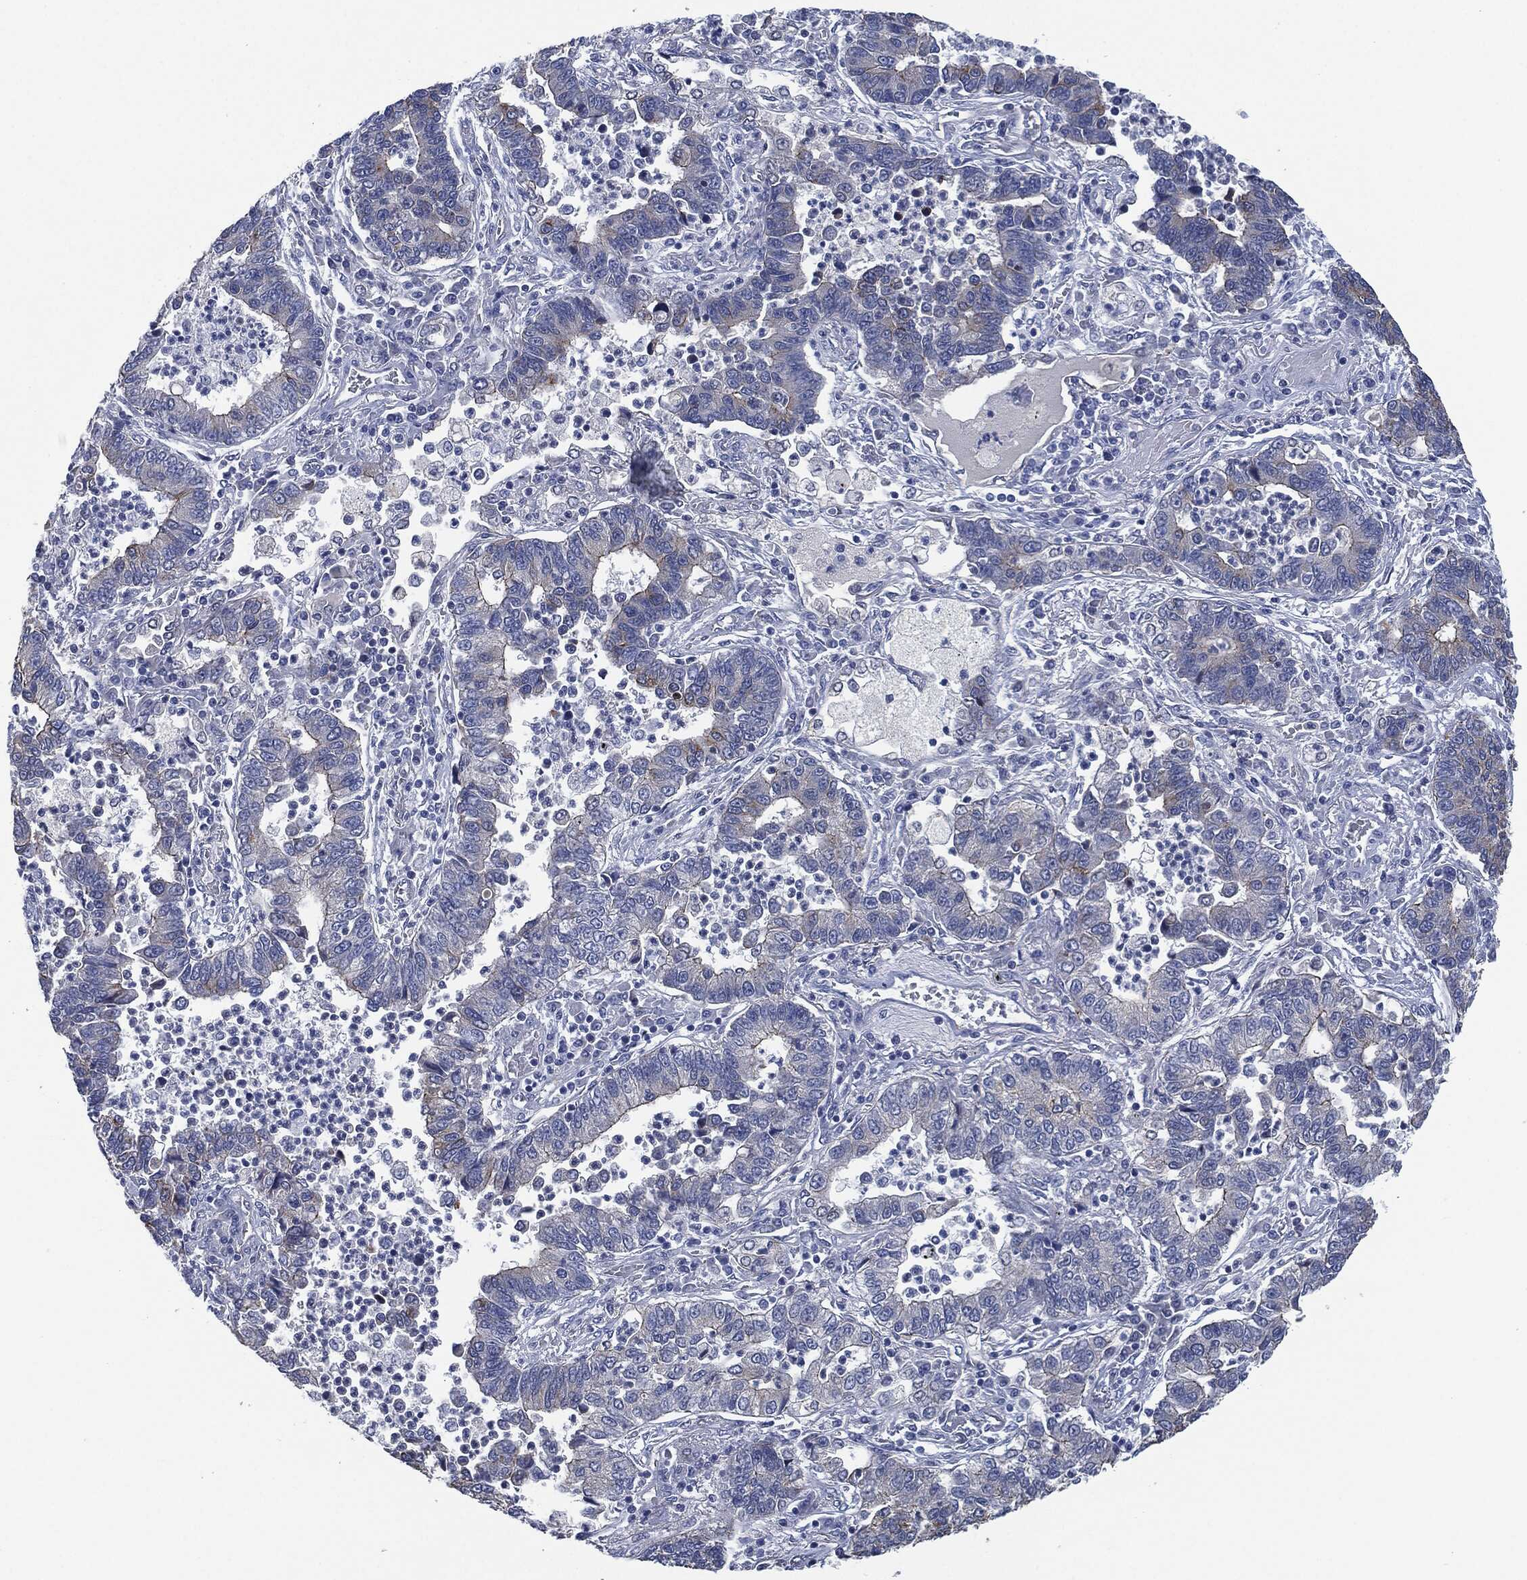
{"staining": {"intensity": "negative", "quantity": "none", "location": "none"}, "tissue": "lung cancer", "cell_type": "Tumor cells", "image_type": "cancer", "snomed": [{"axis": "morphology", "description": "Adenocarcinoma, NOS"}, {"axis": "topography", "description": "Lung"}], "caption": "Immunohistochemical staining of human lung adenocarcinoma shows no significant expression in tumor cells.", "gene": "SHROOM2", "patient": {"sex": "female", "age": 57}}